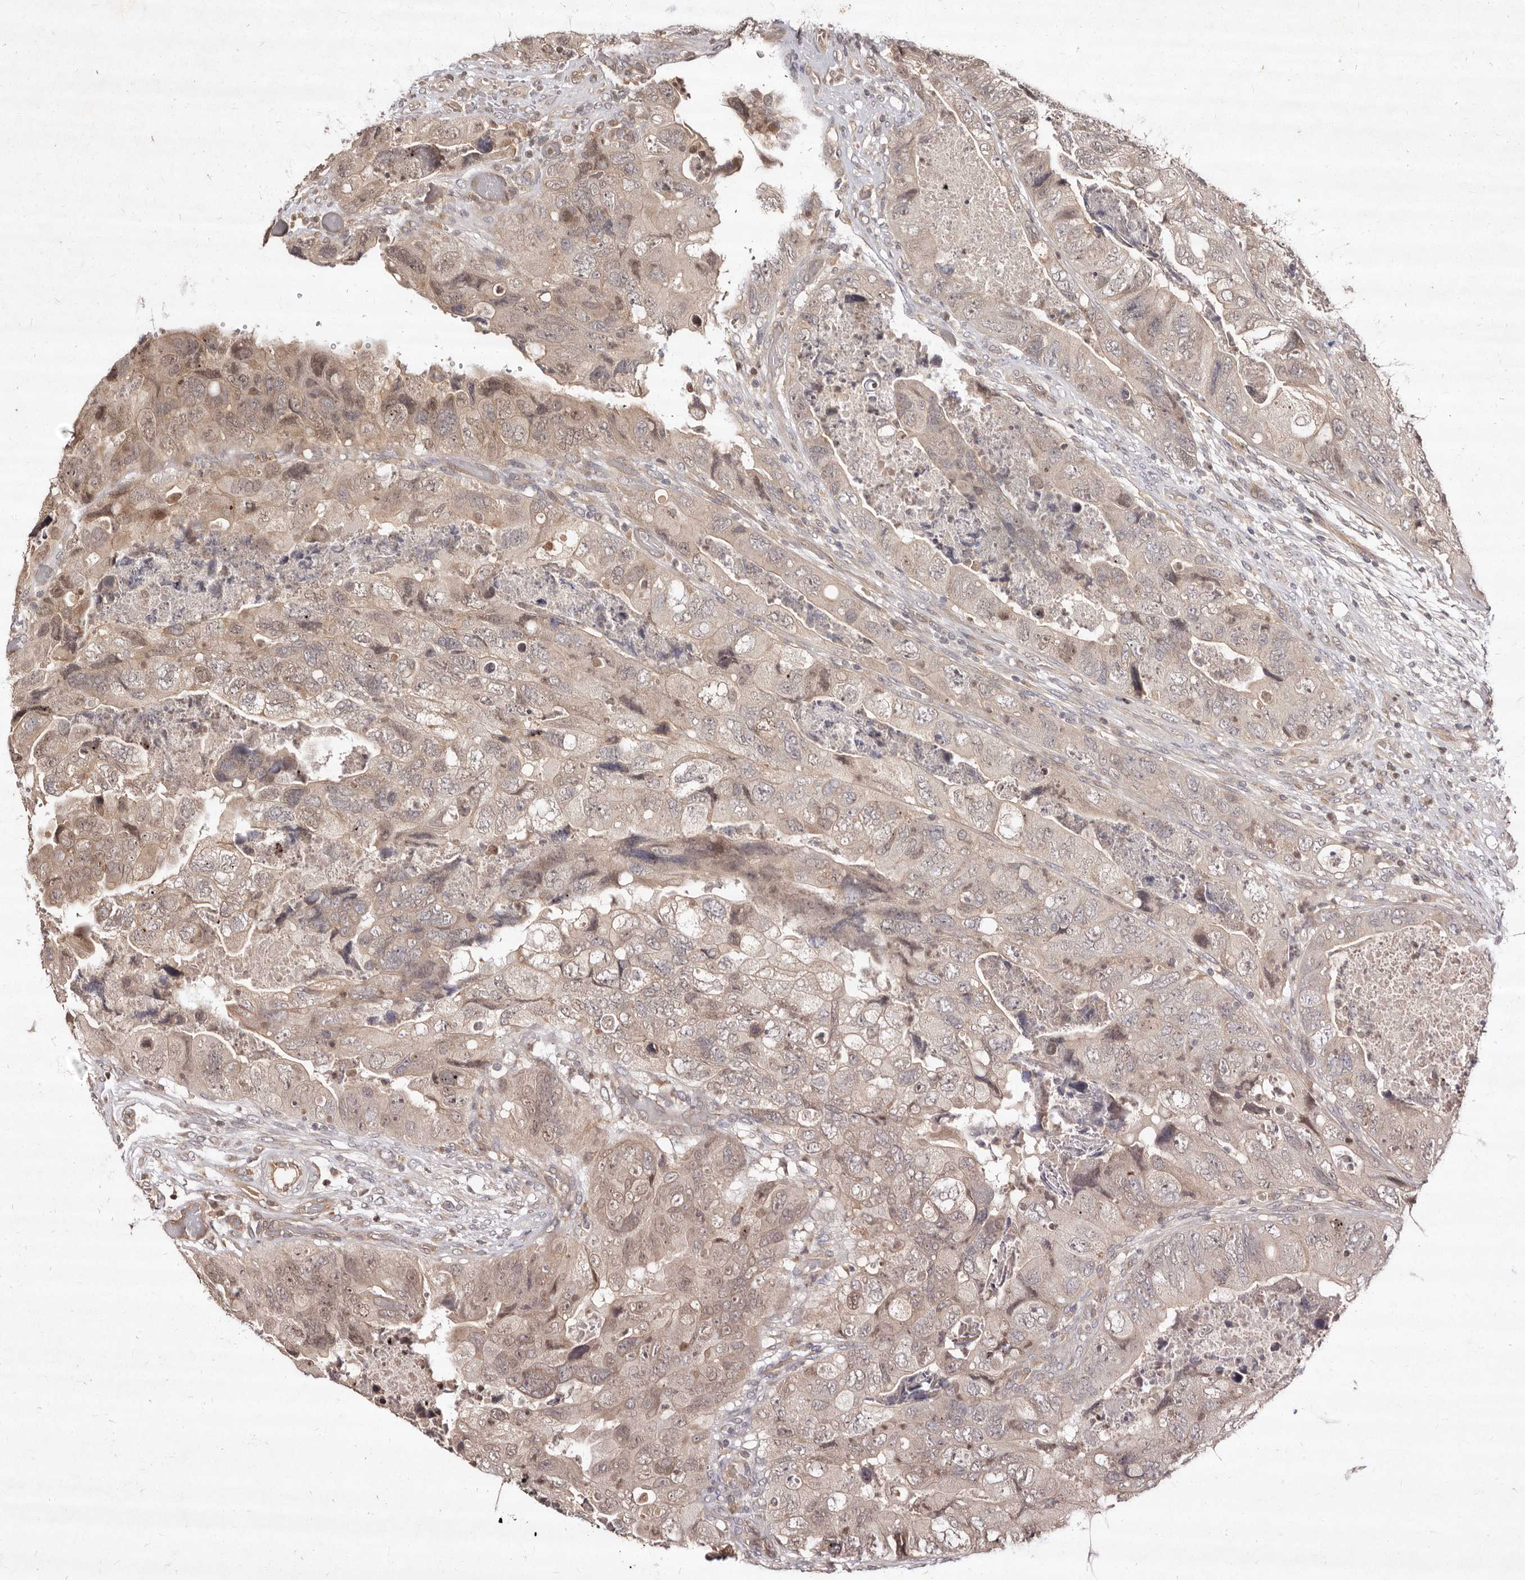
{"staining": {"intensity": "weak", "quantity": "<25%", "location": "cytoplasmic/membranous"}, "tissue": "colorectal cancer", "cell_type": "Tumor cells", "image_type": "cancer", "snomed": [{"axis": "morphology", "description": "Adenocarcinoma, NOS"}, {"axis": "topography", "description": "Rectum"}], "caption": "A high-resolution image shows immunohistochemistry (IHC) staining of colorectal cancer, which displays no significant staining in tumor cells.", "gene": "LCORL", "patient": {"sex": "male", "age": 63}}